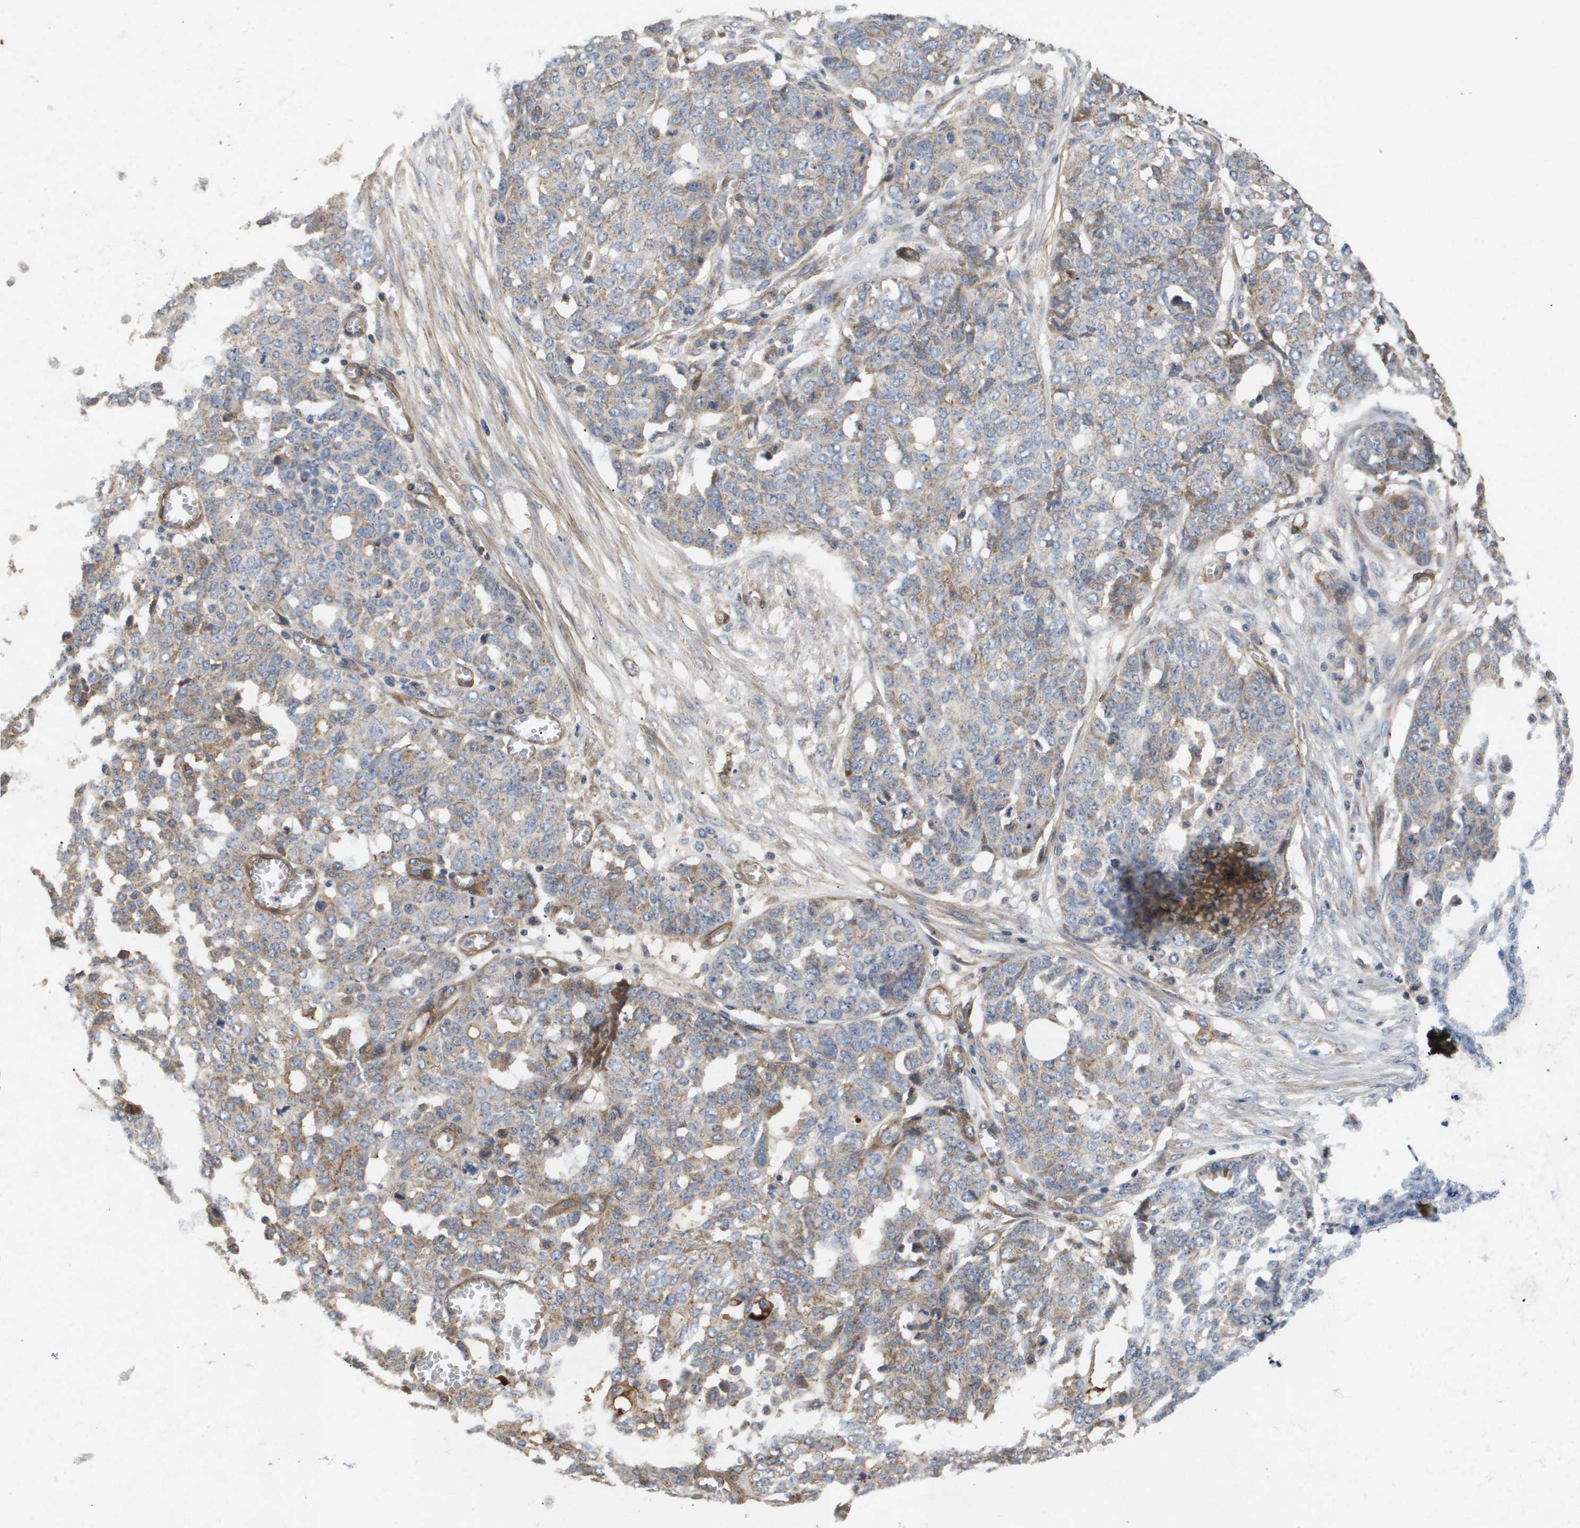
{"staining": {"intensity": "weak", "quantity": ">75%", "location": "cytoplasmic/membranous"}, "tissue": "ovarian cancer", "cell_type": "Tumor cells", "image_type": "cancer", "snomed": [{"axis": "morphology", "description": "Cystadenocarcinoma, serous, NOS"}, {"axis": "topography", "description": "Ovary"}], "caption": "Immunohistochemical staining of ovarian cancer (serous cystadenocarcinoma) reveals low levels of weak cytoplasmic/membranous protein staining in approximately >75% of tumor cells.", "gene": "TNS1", "patient": {"sex": "female", "age": 56}}